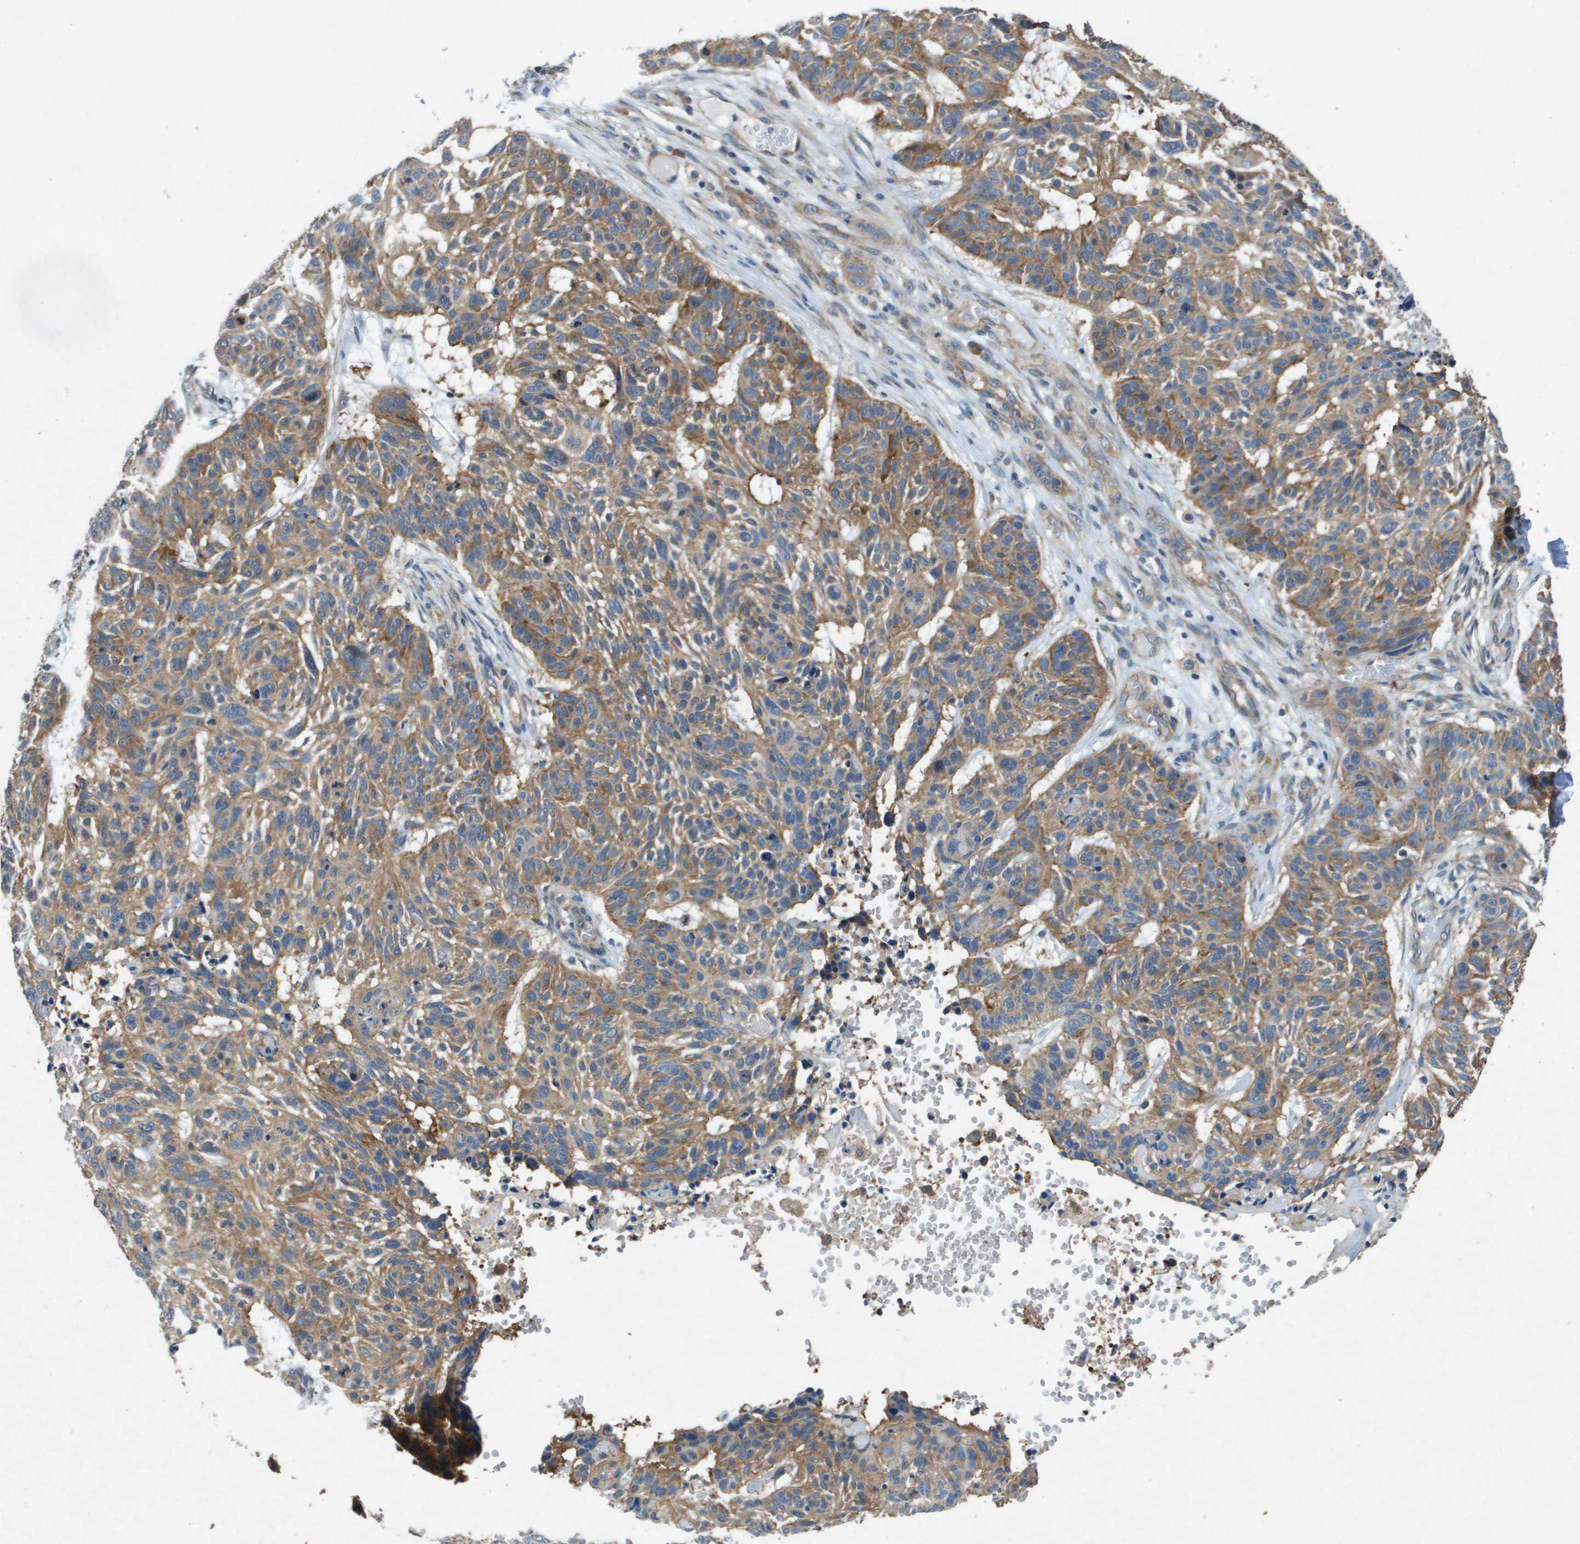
{"staining": {"intensity": "moderate", "quantity": ">75%", "location": "cytoplasmic/membranous"}, "tissue": "skin cancer", "cell_type": "Tumor cells", "image_type": "cancer", "snomed": [{"axis": "morphology", "description": "Basal cell carcinoma"}, {"axis": "topography", "description": "Skin"}], "caption": "About >75% of tumor cells in skin basal cell carcinoma display moderate cytoplasmic/membranous protein expression as visualized by brown immunohistochemical staining.", "gene": "PTPRT", "patient": {"sex": "male", "age": 85}}